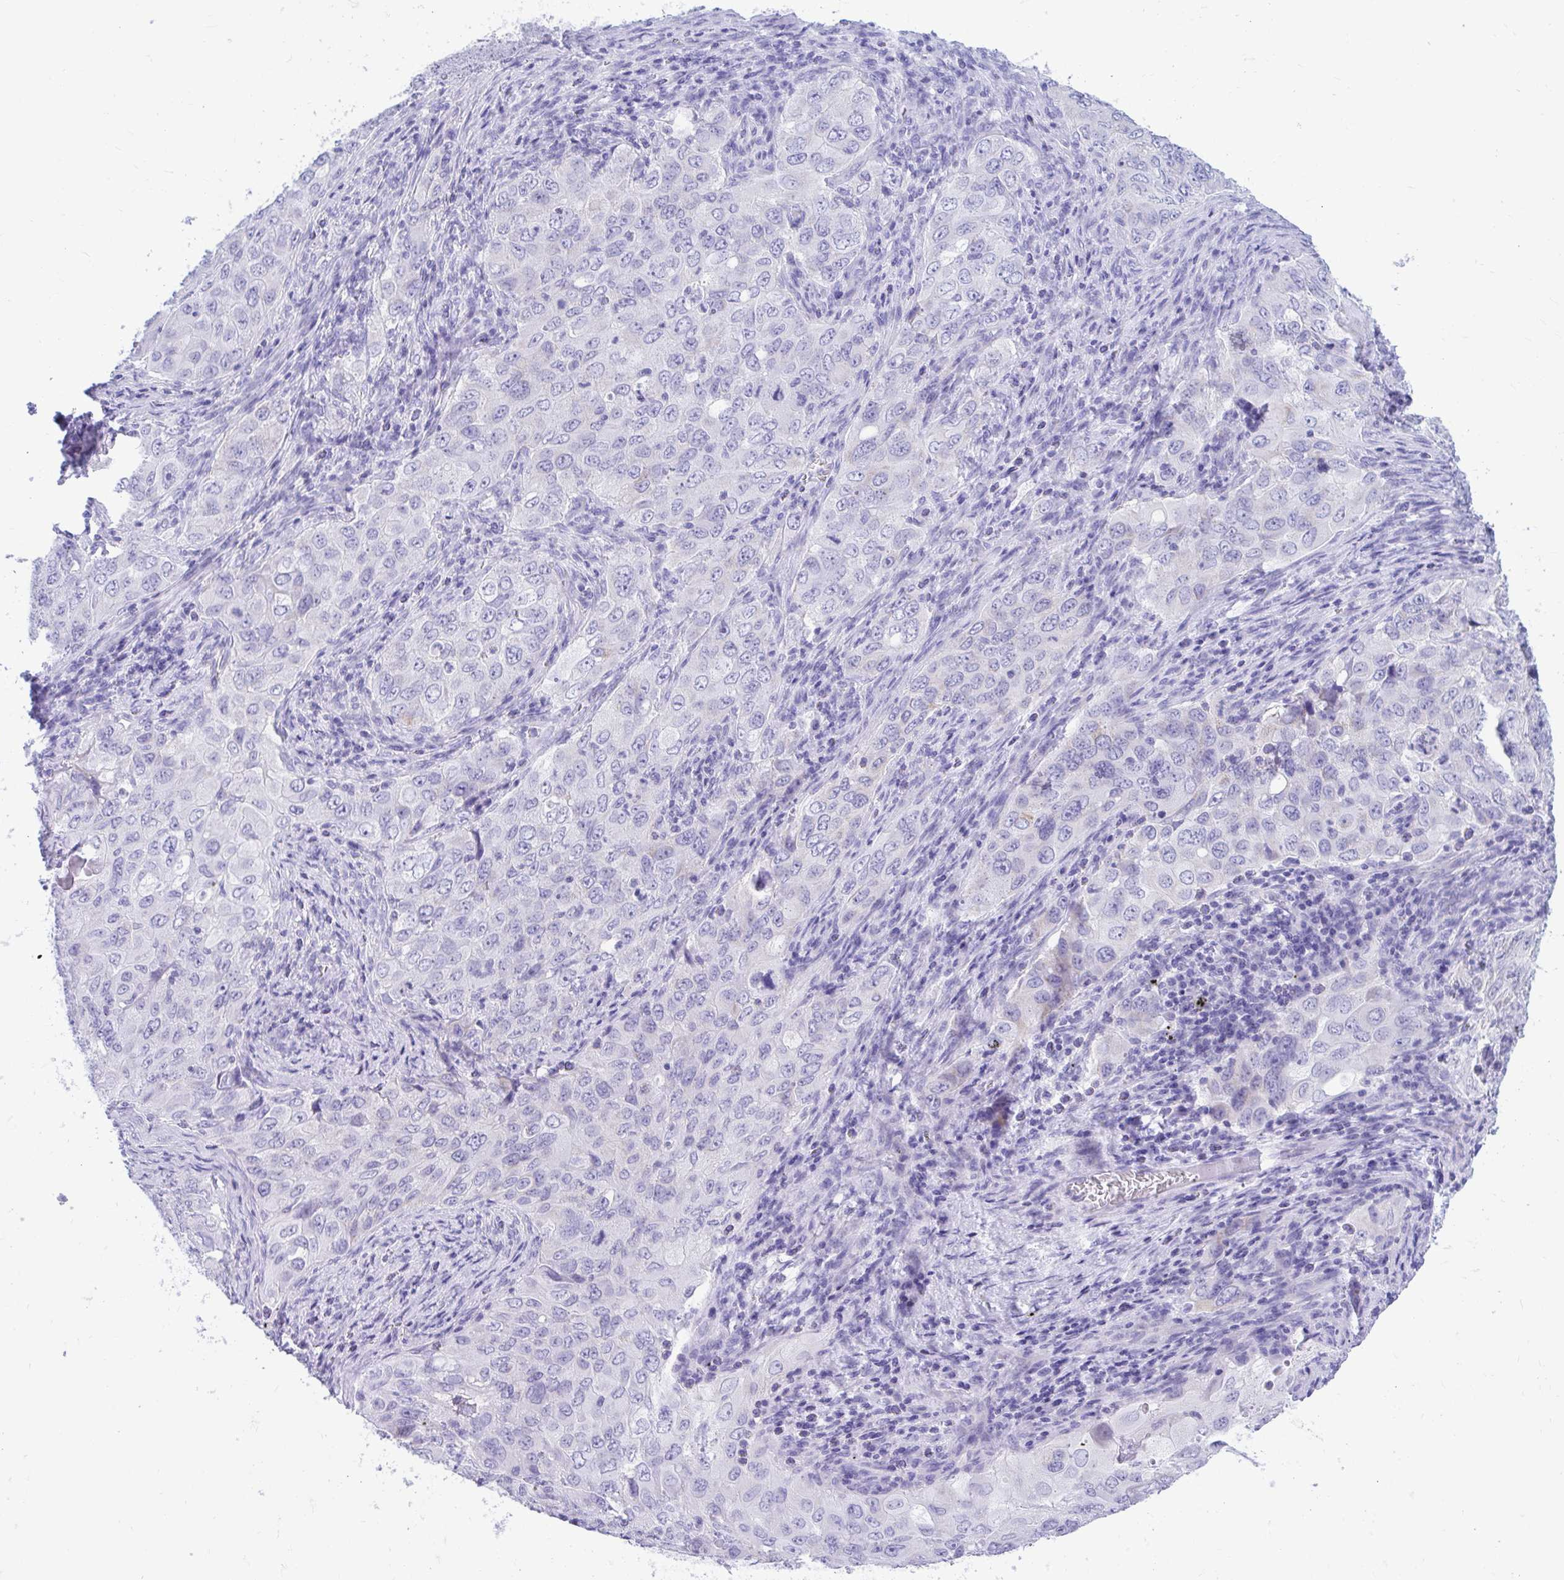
{"staining": {"intensity": "negative", "quantity": "none", "location": "none"}, "tissue": "lung cancer", "cell_type": "Tumor cells", "image_type": "cancer", "snomed": [{"axis": "morphology", "description": "Adenocarcinoma, NOS"}, {"axis": "morphology", "description": "Adenocarcinoma, metastatic, NOS"}, {"axis": "topography", "description": "Lymph node"}, {"axis": "topography", "description": "Lung"}], "caption": "High power microscopy histopathology image of an immunohistochemistry (IHC) photomicrograph of metastatic adenocarcinoma (lung), revealing no significant expression in tumor cells. (DAB IHC, high magnification).", "gene": "SHISA8", "patient": {"sex": "female", "age": 42}}